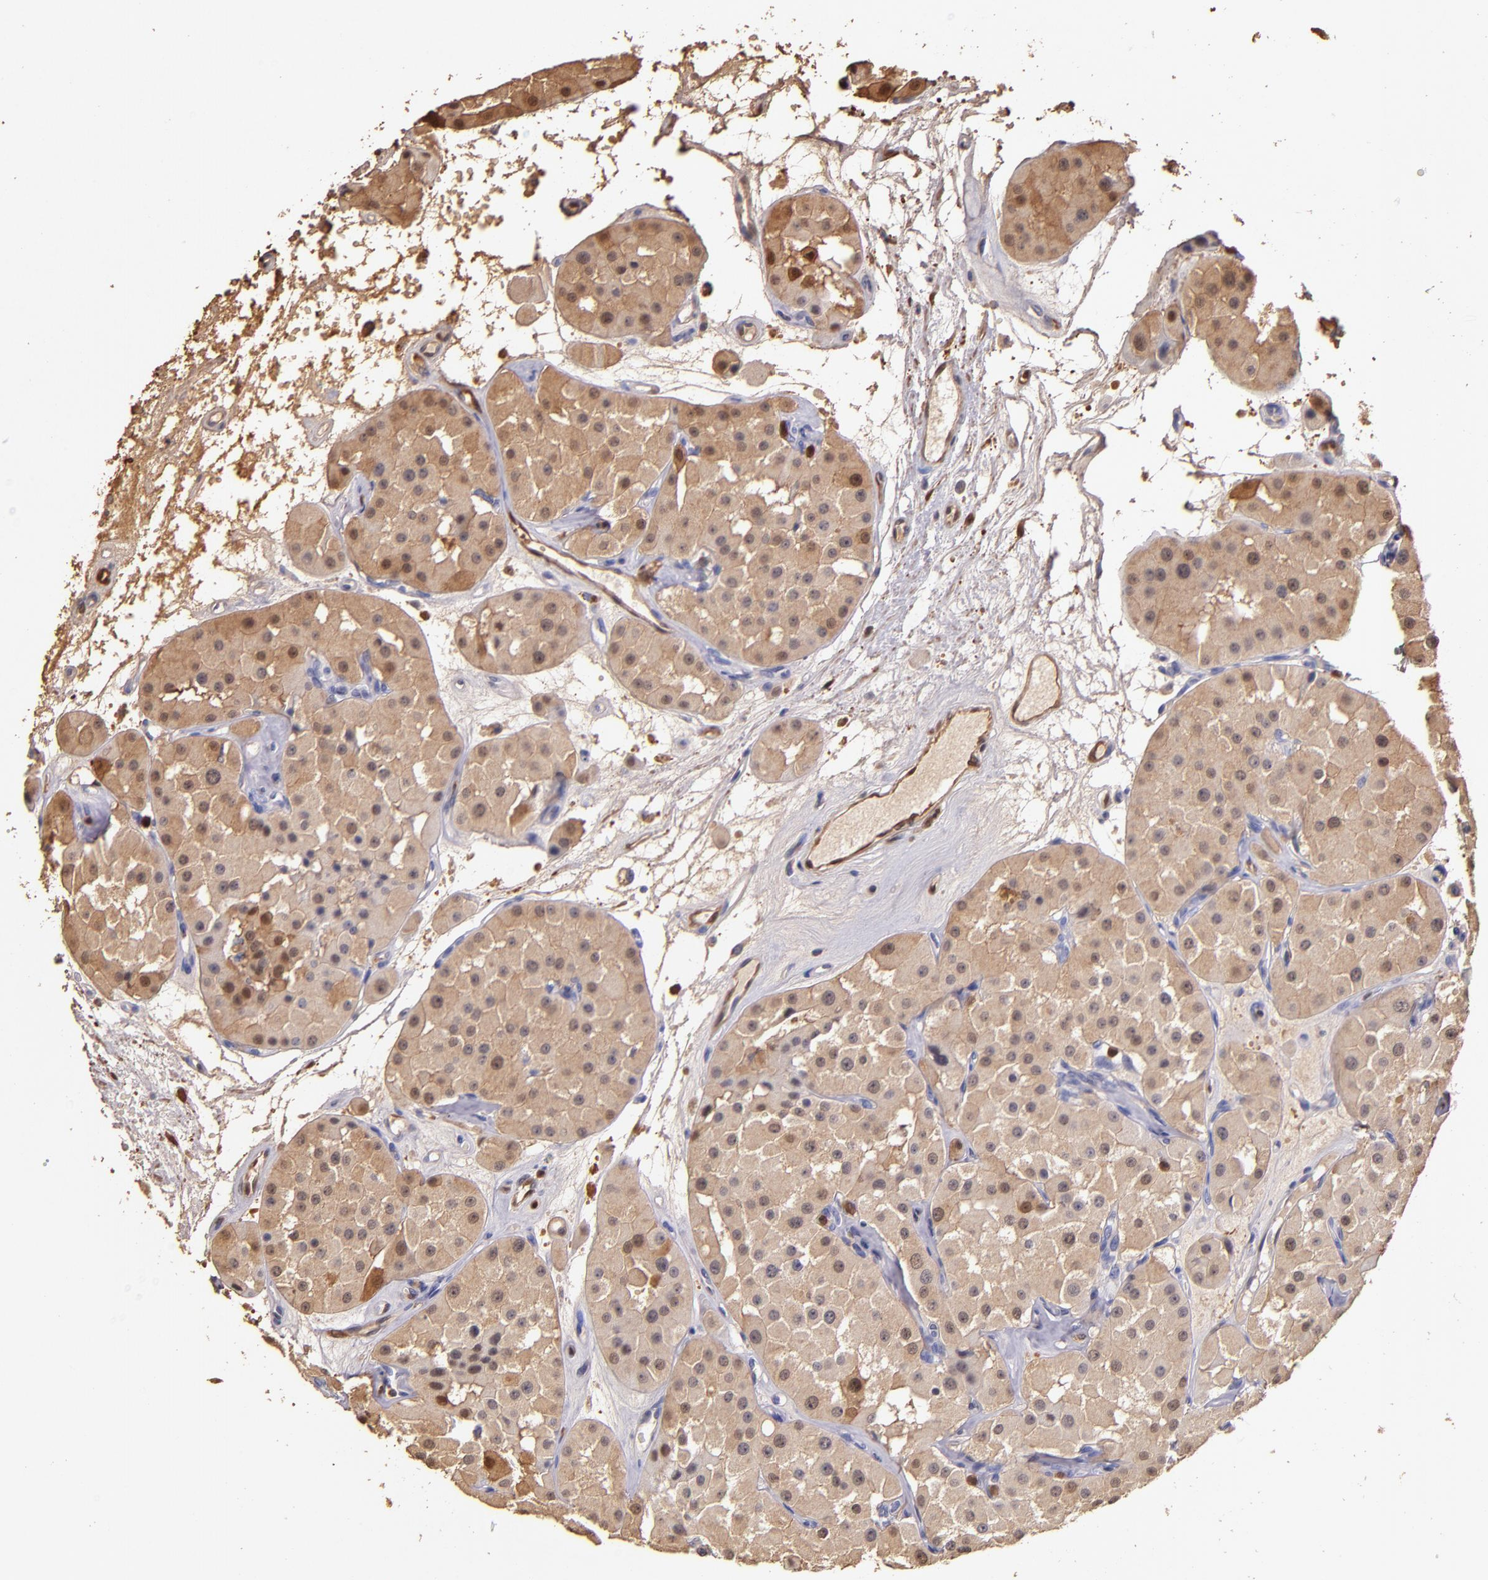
{"staining": {"intensity": "moderate", "quantity": ">75%", "location": "cytoplasmic/membranous"}, "tissue": "renal cancer", "cell_type": "Tumor cells", "image_type": "cancer", "snomed": [{"axis": "morphology", "description": "Adenocarcinoma, uncertain malignant potential"}, {"axis": "topography", "description": "Kidney"}], "caption": "Tumor cells show moderate cytoplasmic/membranous positivity in about >75% of cells in renal adenocarcinoma,  uncertain malignant potential. The staining was performed using DAB (3,3'-diaminobenzidine), with brown indicating positive protein expression. Nuclei are stained blue with hematoxylin.", "gene": "S100A6", "patient": {"sex": "male", "age": 63}}